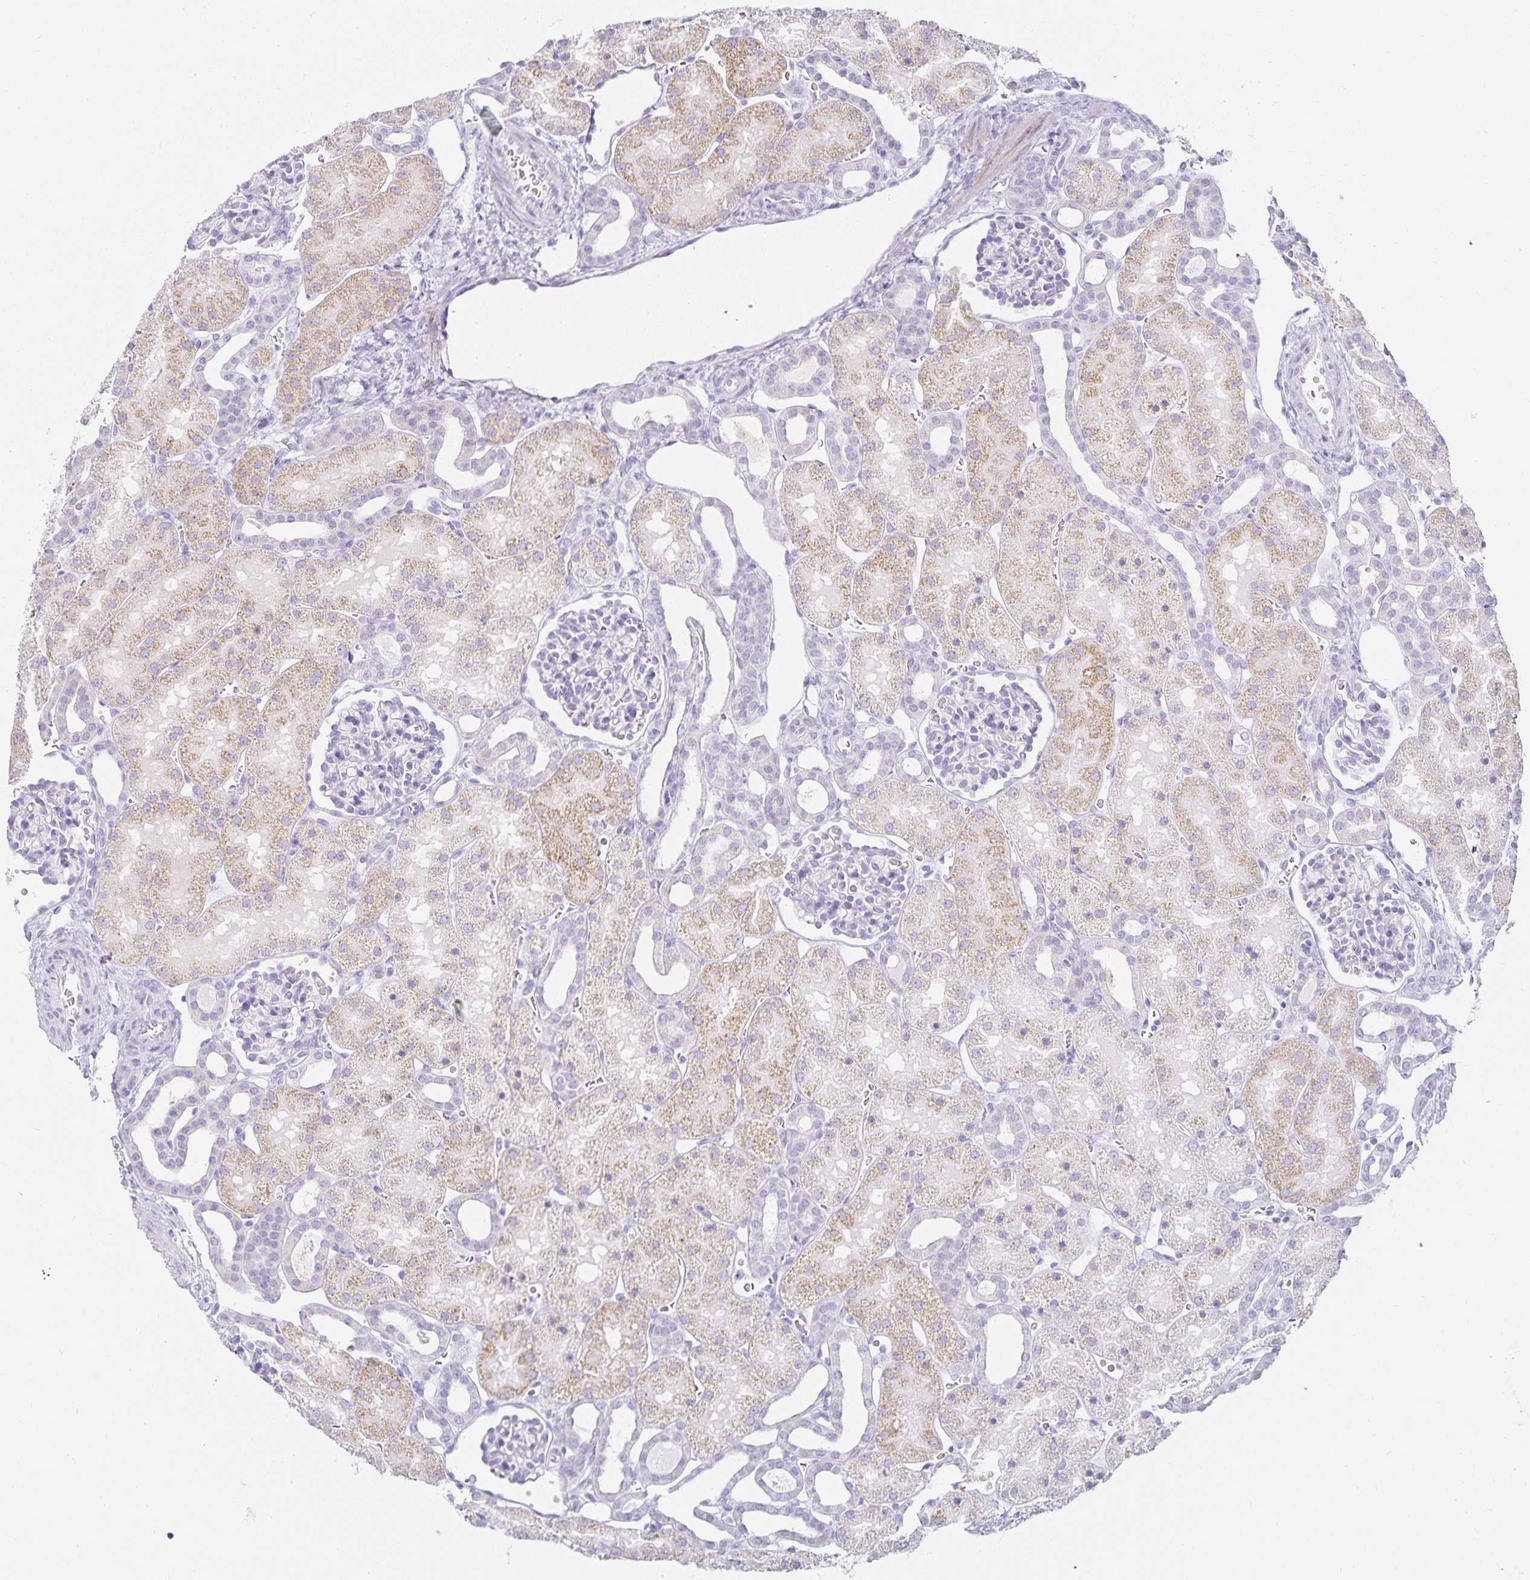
{"staining": {"intensity": "negative", "quantity": "none", "location": "none"}, "tissue": "kidney", "cell_type": "Cells in glomeruli", "image_type": "normal", "snomed": [{"axis": "morphology", "description": "Normal tissue, NOS"}, {"axis": "topography", "description": "Kidney"}], "caption": "The histopathology image displays no staining of cells in glomeruli in unremarkable kidney. The staining is performed using DAB brown chromogen with nuclei counter-stained in using hematoxylin.", "gene": "GP2", "patient": {"sex": "male", "age": 2}}